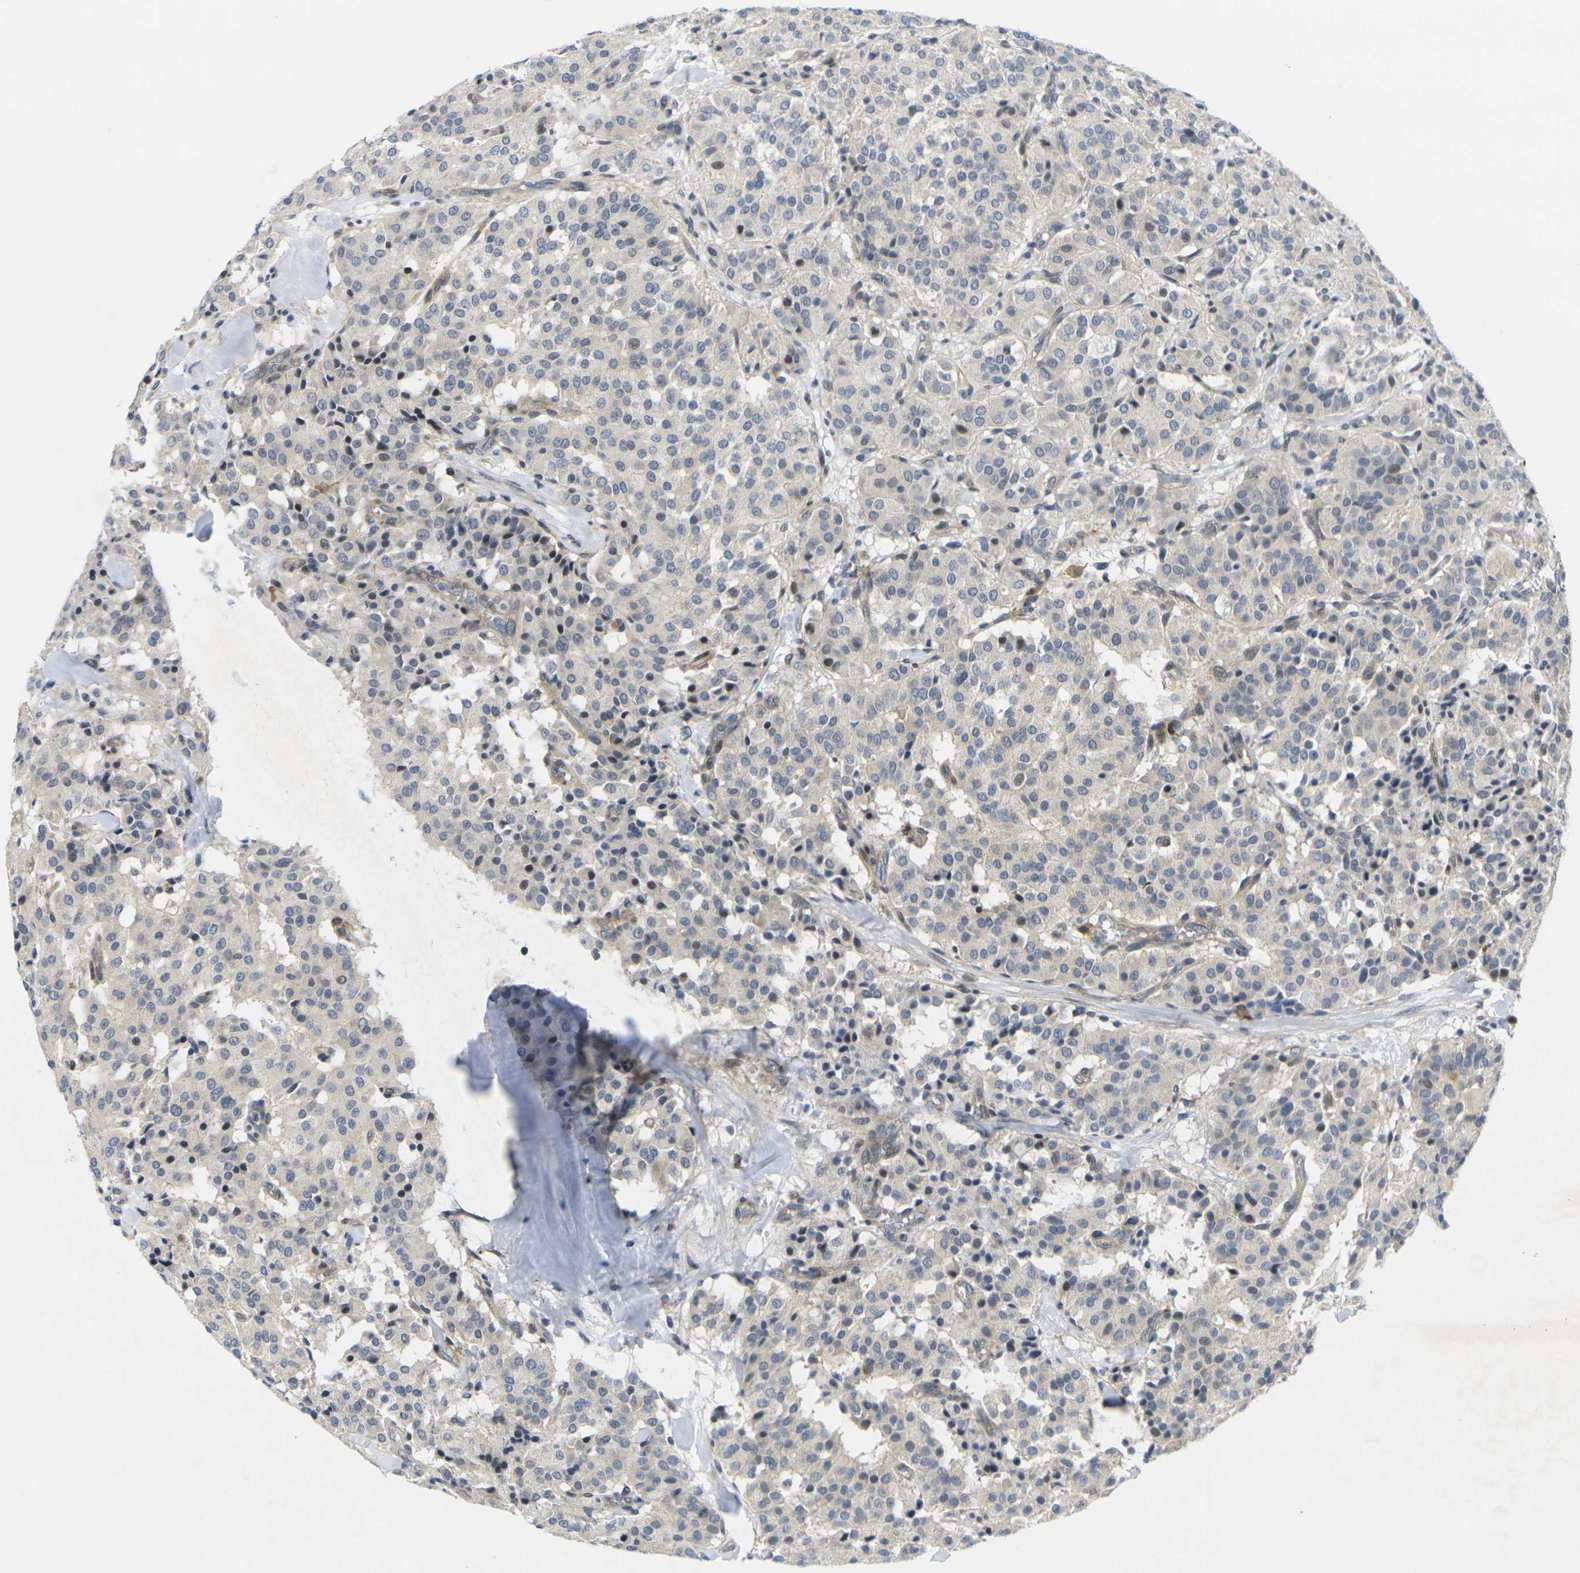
{"staining": {"intensity": "weak", "quantity": "<25%", "location": "cytoplasmic/membranous"}, "tissue": "carcinoid", "cell_type": "Tumor cells", "image_type": "cancer", "snomed": [{"axis": "morphology", "description": "Carcinoid, malignant, NOS"}, {"axis": "topography", "description": "Lung"}], "caption": "The immunohistochemistry (IHC) image has no significant positivity in tumor cells of malignant carcinoid tissue.", "gene": "ROBO2", "patient": {"sex": "male", "age": 30}}